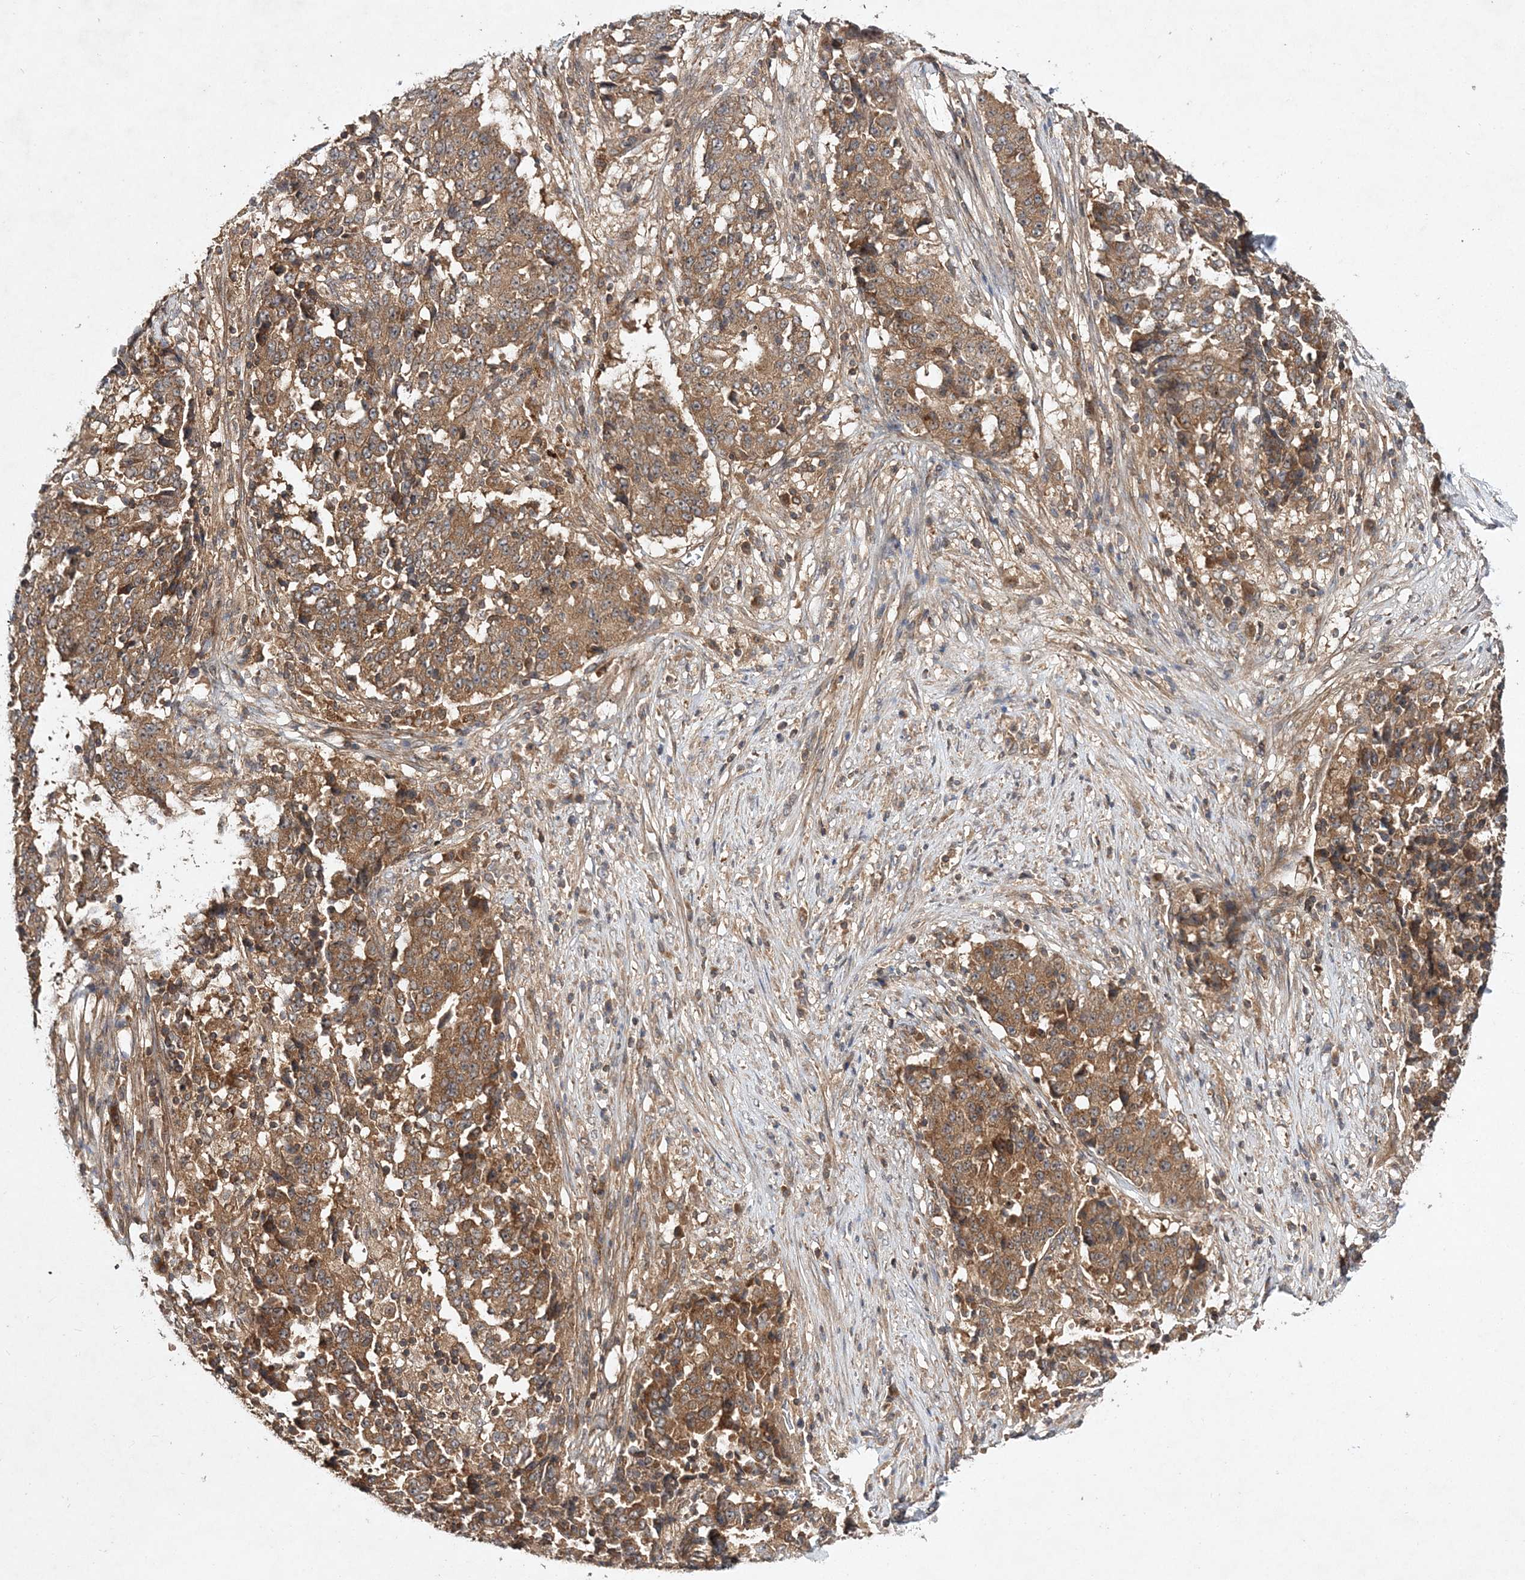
{"staining": {"intensity": "moderate", "quantity": ">75%", "location": "cytoplasmic/membranous"}, "tissue": "stomach cancer", "cell_type": "Tumor cells", "image_type": "cancer", "snomed": [{"axis": "morphology", "description": "Adenocarcinoma, NOS"}, {"axis": "topography", "description": "Stomach"}], "caption": "Immunohistochemistry (IHC) (DAB (3,3'-diaminobenzidine)) staining of human stomach adenocarcinoma reveals moderate cytoplasmic/membranous protein positivity in about >75% of tumor cells.", "gene": "TMEM9B", "patient": {"sex": "male", "age": 59}}